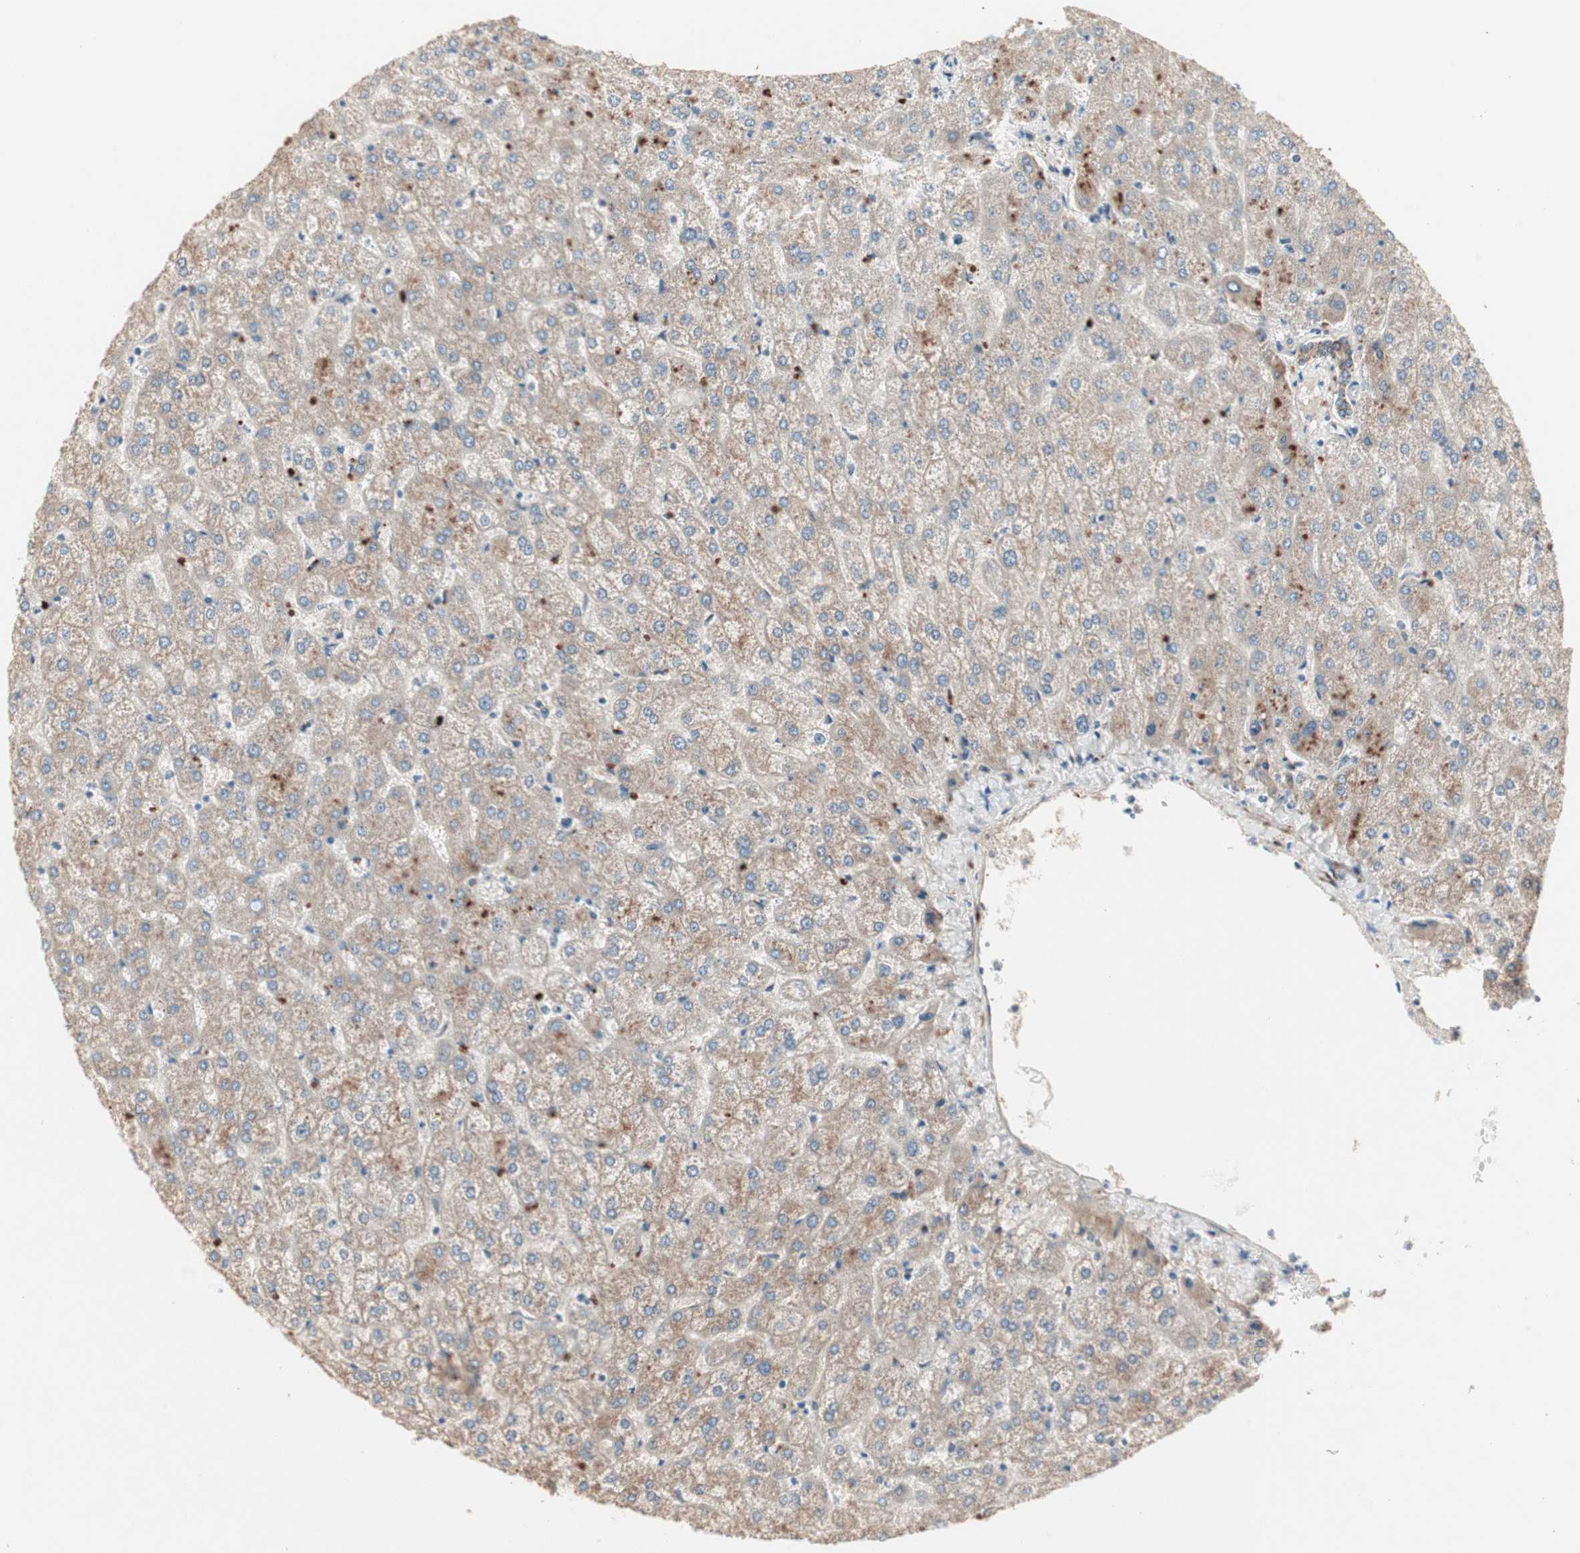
{"staining": {"intensity": "moderate", "quantity": ">75%", "location": "cytoplasmic/membranous"}, "tissue": "liver", "cell_type": "Cholangiocytes", "image_type": "normal", "snomed": [{"axis": "morphology", "description": "Normal tissue, NOS"}, {"axis": "topography", "description": "Liver"}], "caption": "Cholangiocytes display medium levels of moderate cytoplasmic/membranous staining in approximately >75% of cells in normal human liver. (DAB = brown stain, brightfield microscopy at high magnification).", "gene": "JMJD7", "patient": {"sex": "female", "age": 32}}